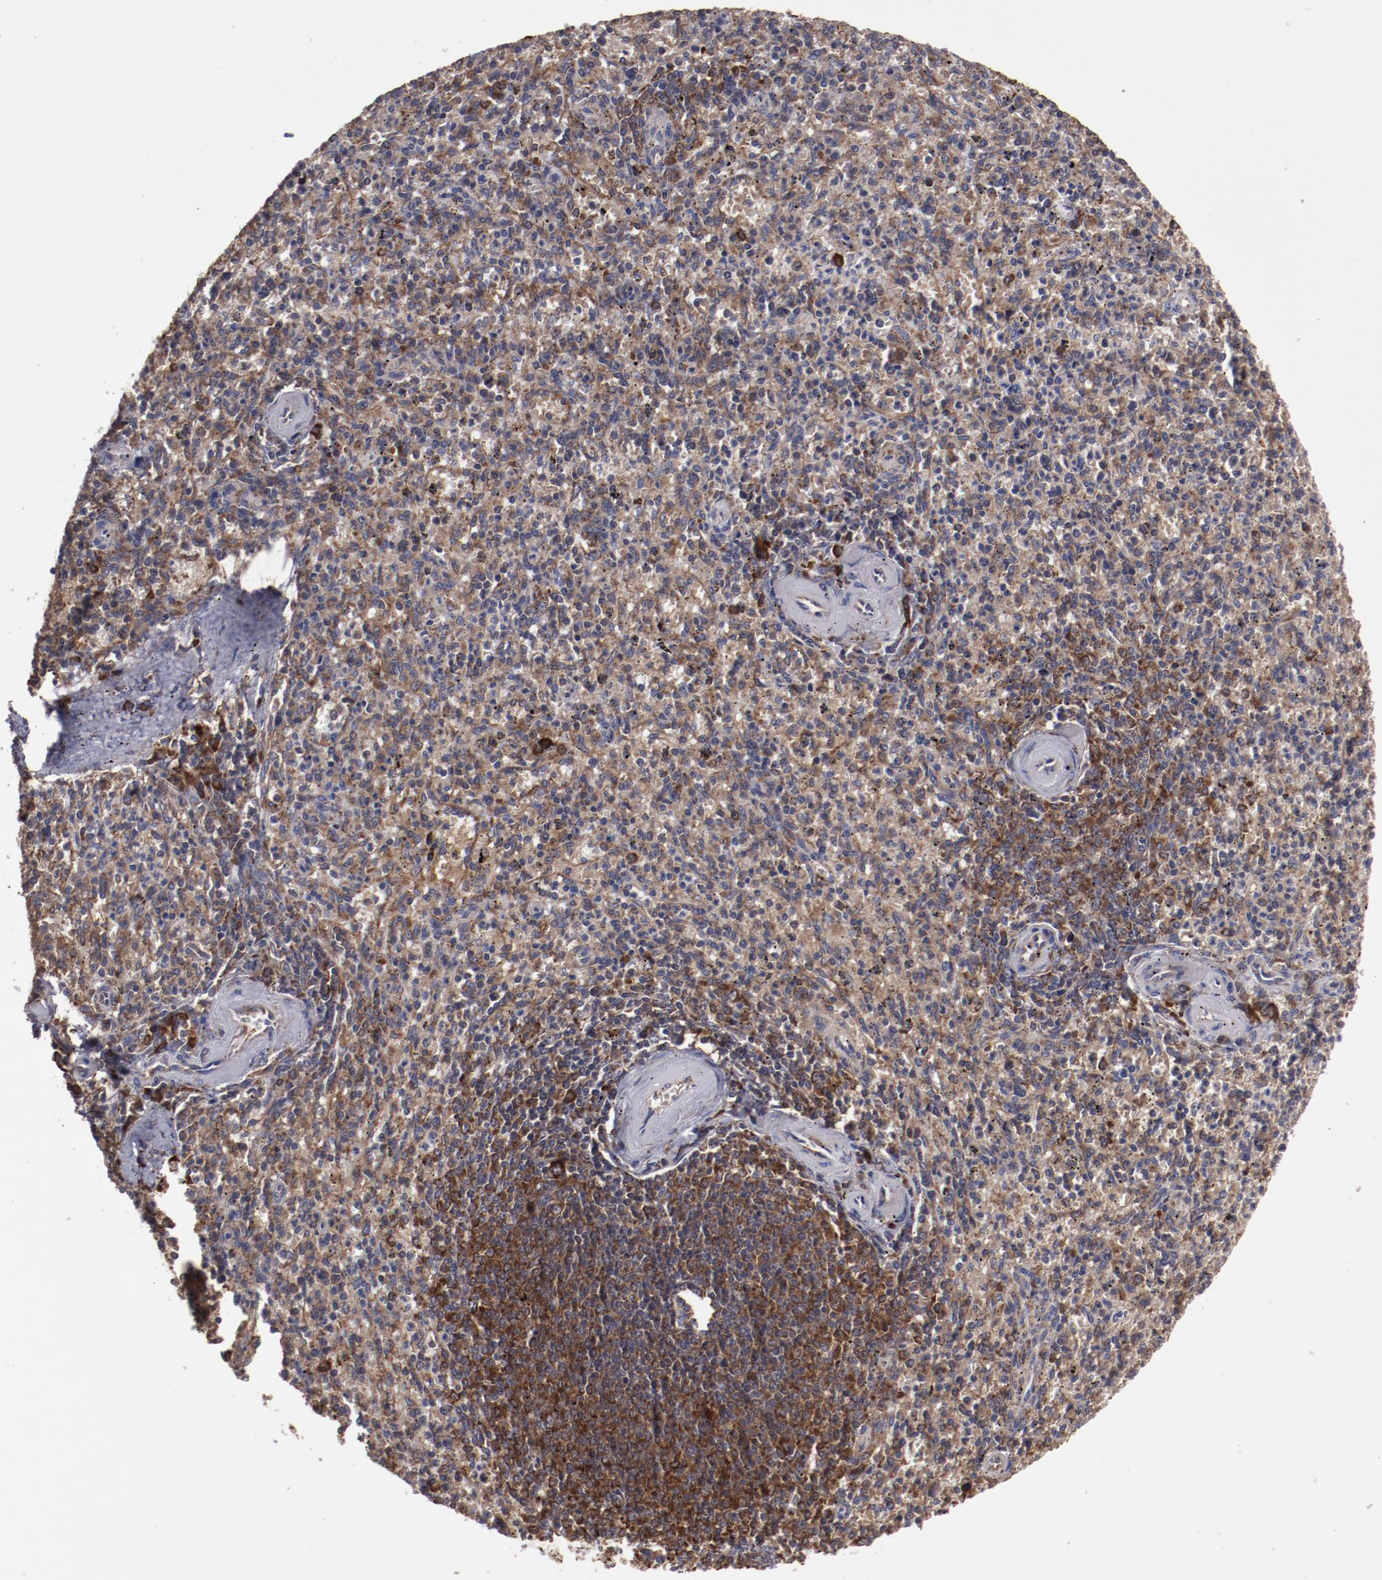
{"staining": {"intensity": "moderate", "quantity": ">75%", "location": "cytoplasmic/membranous"}, "tissue": "spleen", "cell_type": "Cells in red pulp", "image_type": "normal", "snomed": [{"axis": "morphology", "description": "Normal tissue, NOS"}, {"axis": "topography", "description": "Spleen"}], "caption": "Immunohistochemical staining of benign human spleen exhibits moderate cytoplasmic/membranous protein expression in about >75% of cells in red pulp.", "gene": "RPS4X", "patient": {"sex": "male", "age": 72}}